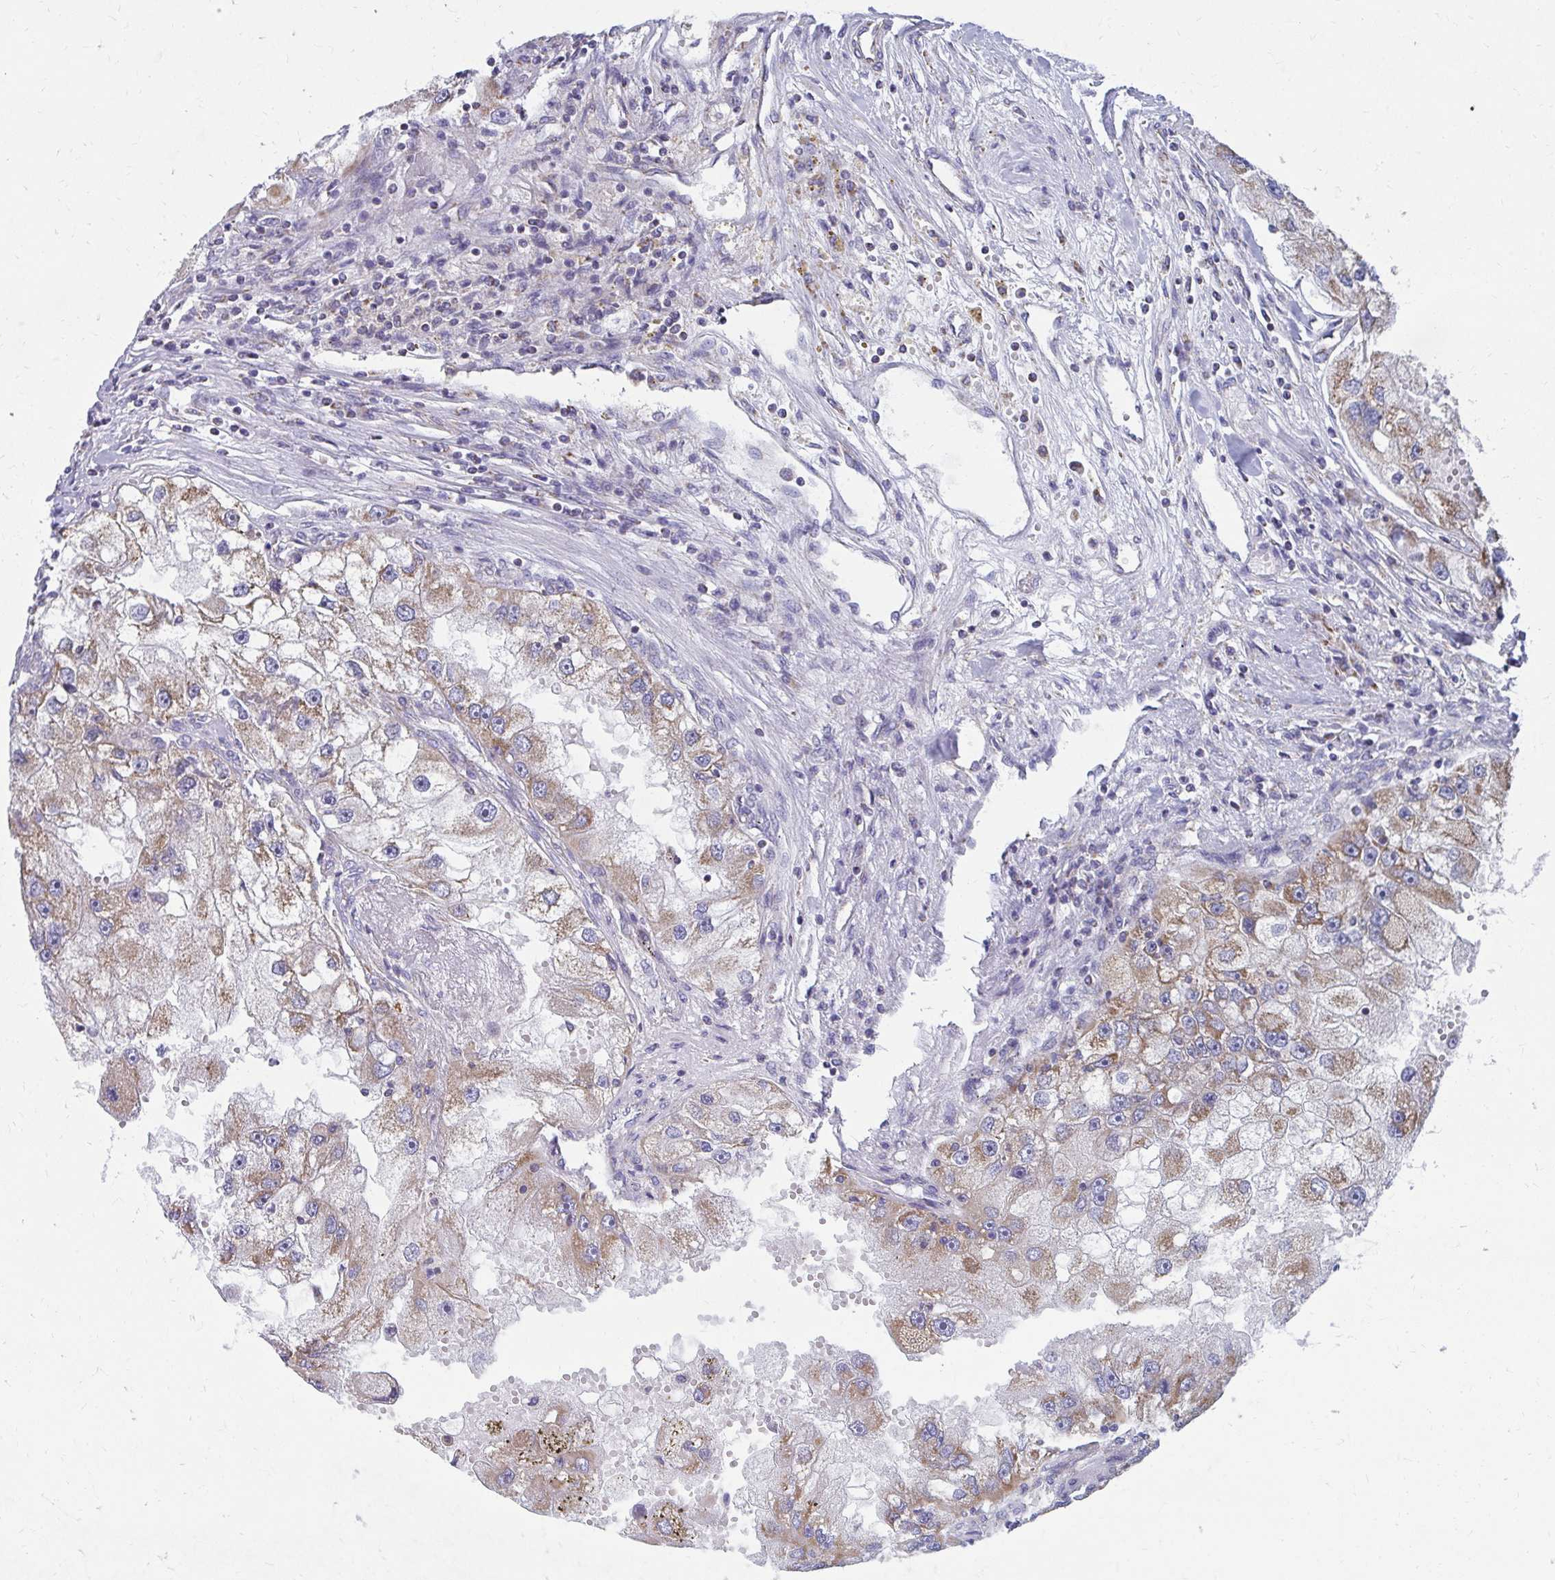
{"staining": {"intensity": "moderate", "quantity": "25%-75%", "location": "cytoplasmic/membranous"}, "tissue": "renal cancer", "cell_type": "Tumor cells", "image_type": "cancer", "snomed": [{"axis": "morphology", "description": "Adenocarcinoma, NOS"}, {"axis": "topography", "description": "Kidney"}], "caption": "A medium amount of moderate cytoplasmic/membranous positivity is appreciated in about 25%-75% of tumor cells in adenocarcinoma (renal) tissue.", "gene": "RCC1L", "patient": {"sex": "male", "age": 63}}